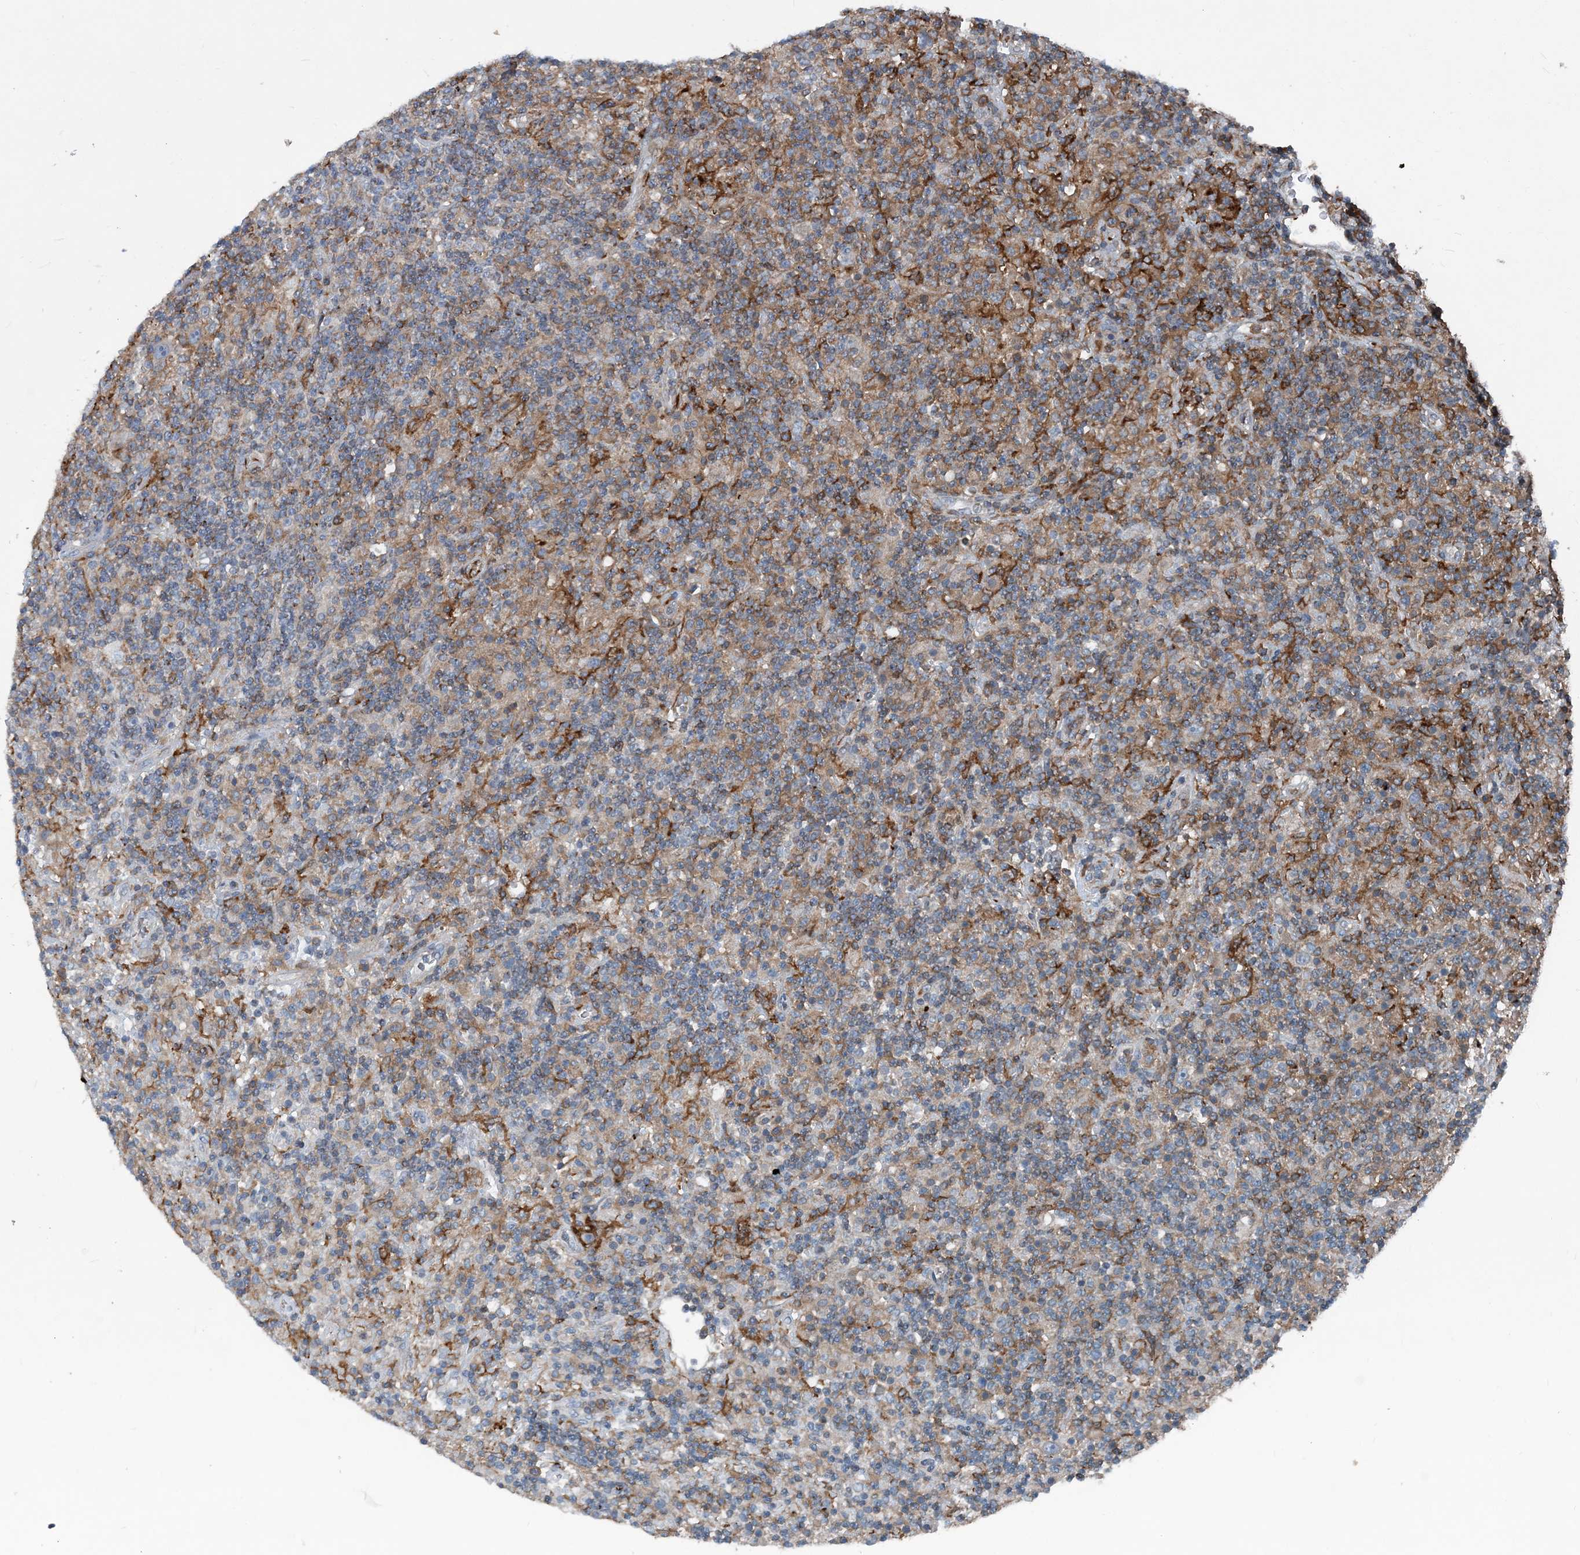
{"staining": {"intensity": "negative", "quantity": "none", "location": "none"}, "tissue": "lymphoma", "cell_type": "Tumor cells", "image_type": "cancer", "snomed": [{"axis": "morphology", "description": "Hodgkin's disease, NOS"}, {"axis": "topography", "description": "Lymph node"}], "caption": "Tumor cells show no significant staining in lymphoma. The staining was performed using DAB to visualize the protein expression in brown, while the nuclei were stained in blue with hematoxylin (Magnification: 20x).", "gene": "DGUOK", "patient": {"sex": "male", "age": 70}}